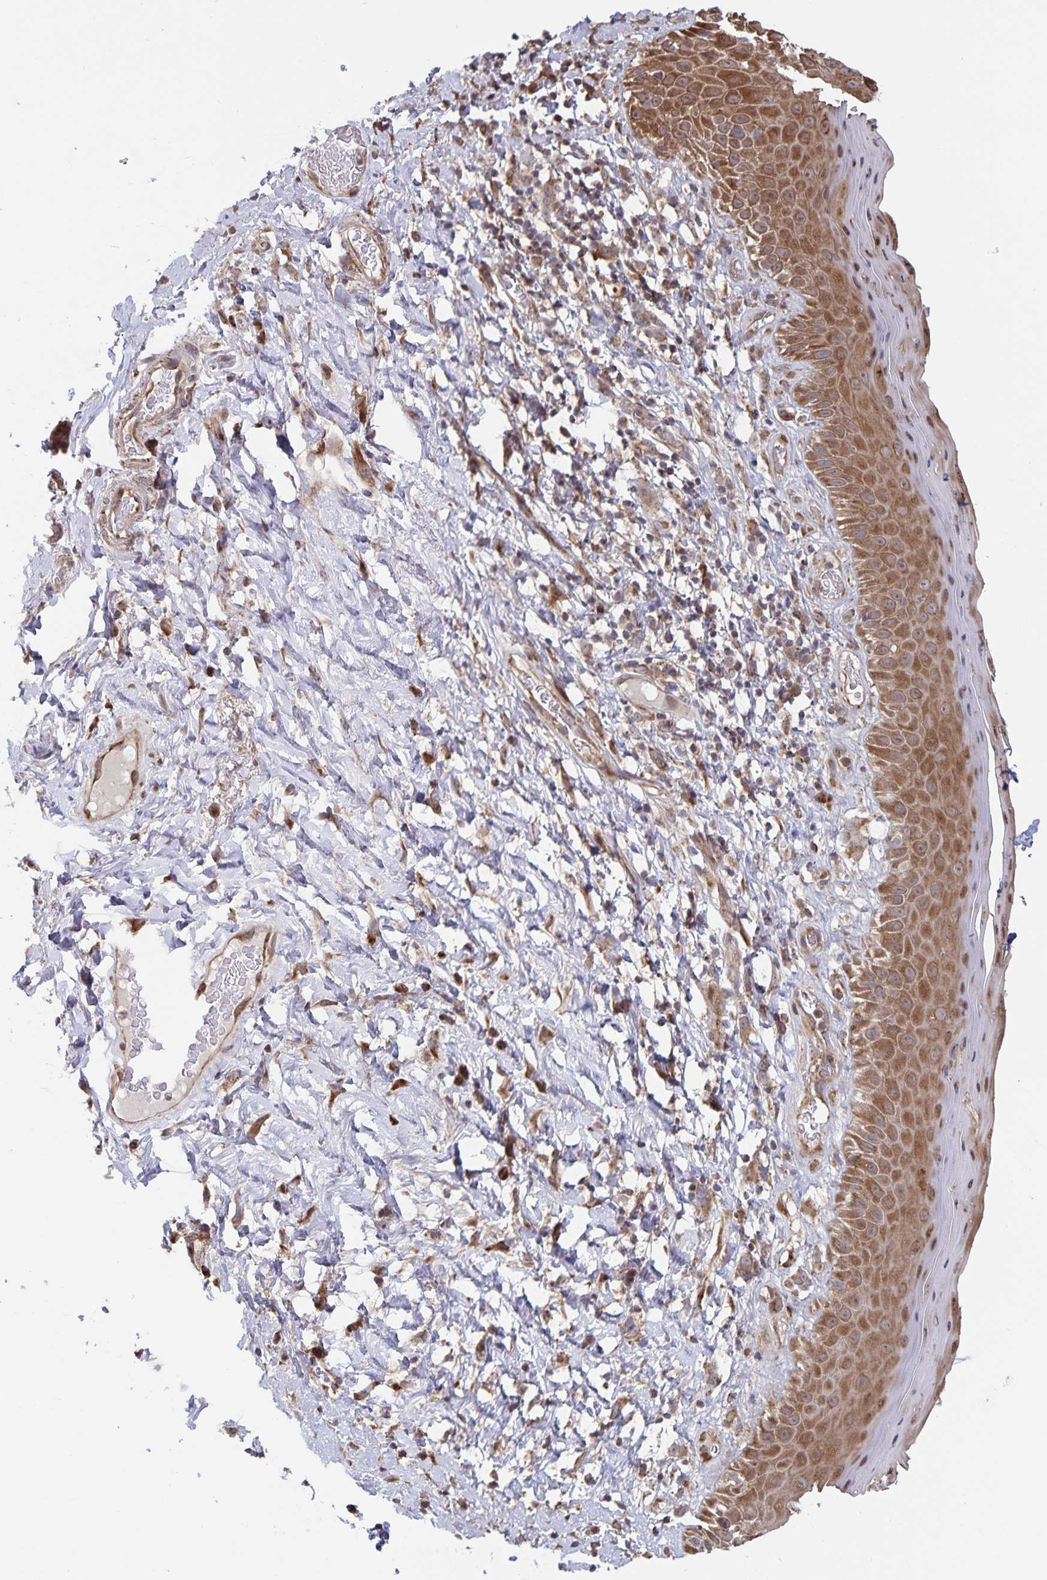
{"staining": {"intensity": "moderate", "quantity": ">75%", "location": "cytoplasmic/membranous"}, "tissue": "skin", "cell_type": "Epidermal cells", "image_type": "normal", "snomed": [{"axis": "morphology", "description": "Normal tissue, NOS"}, {"axis": "topography", "description": "Anal"}], "caption": "Brown immunohistochemical staining in benign human skin shows moderate cytoplasmic/membranous positivity in about >75% of epidermal cells. (Stains: DAB (3,3'-diaminobenzidine) in brown, nuclei in blue, Microscopy: brightfield microscopy at high magnification).", "gene": "ACACA", "patient": {"sex": "male", "age": 78}}